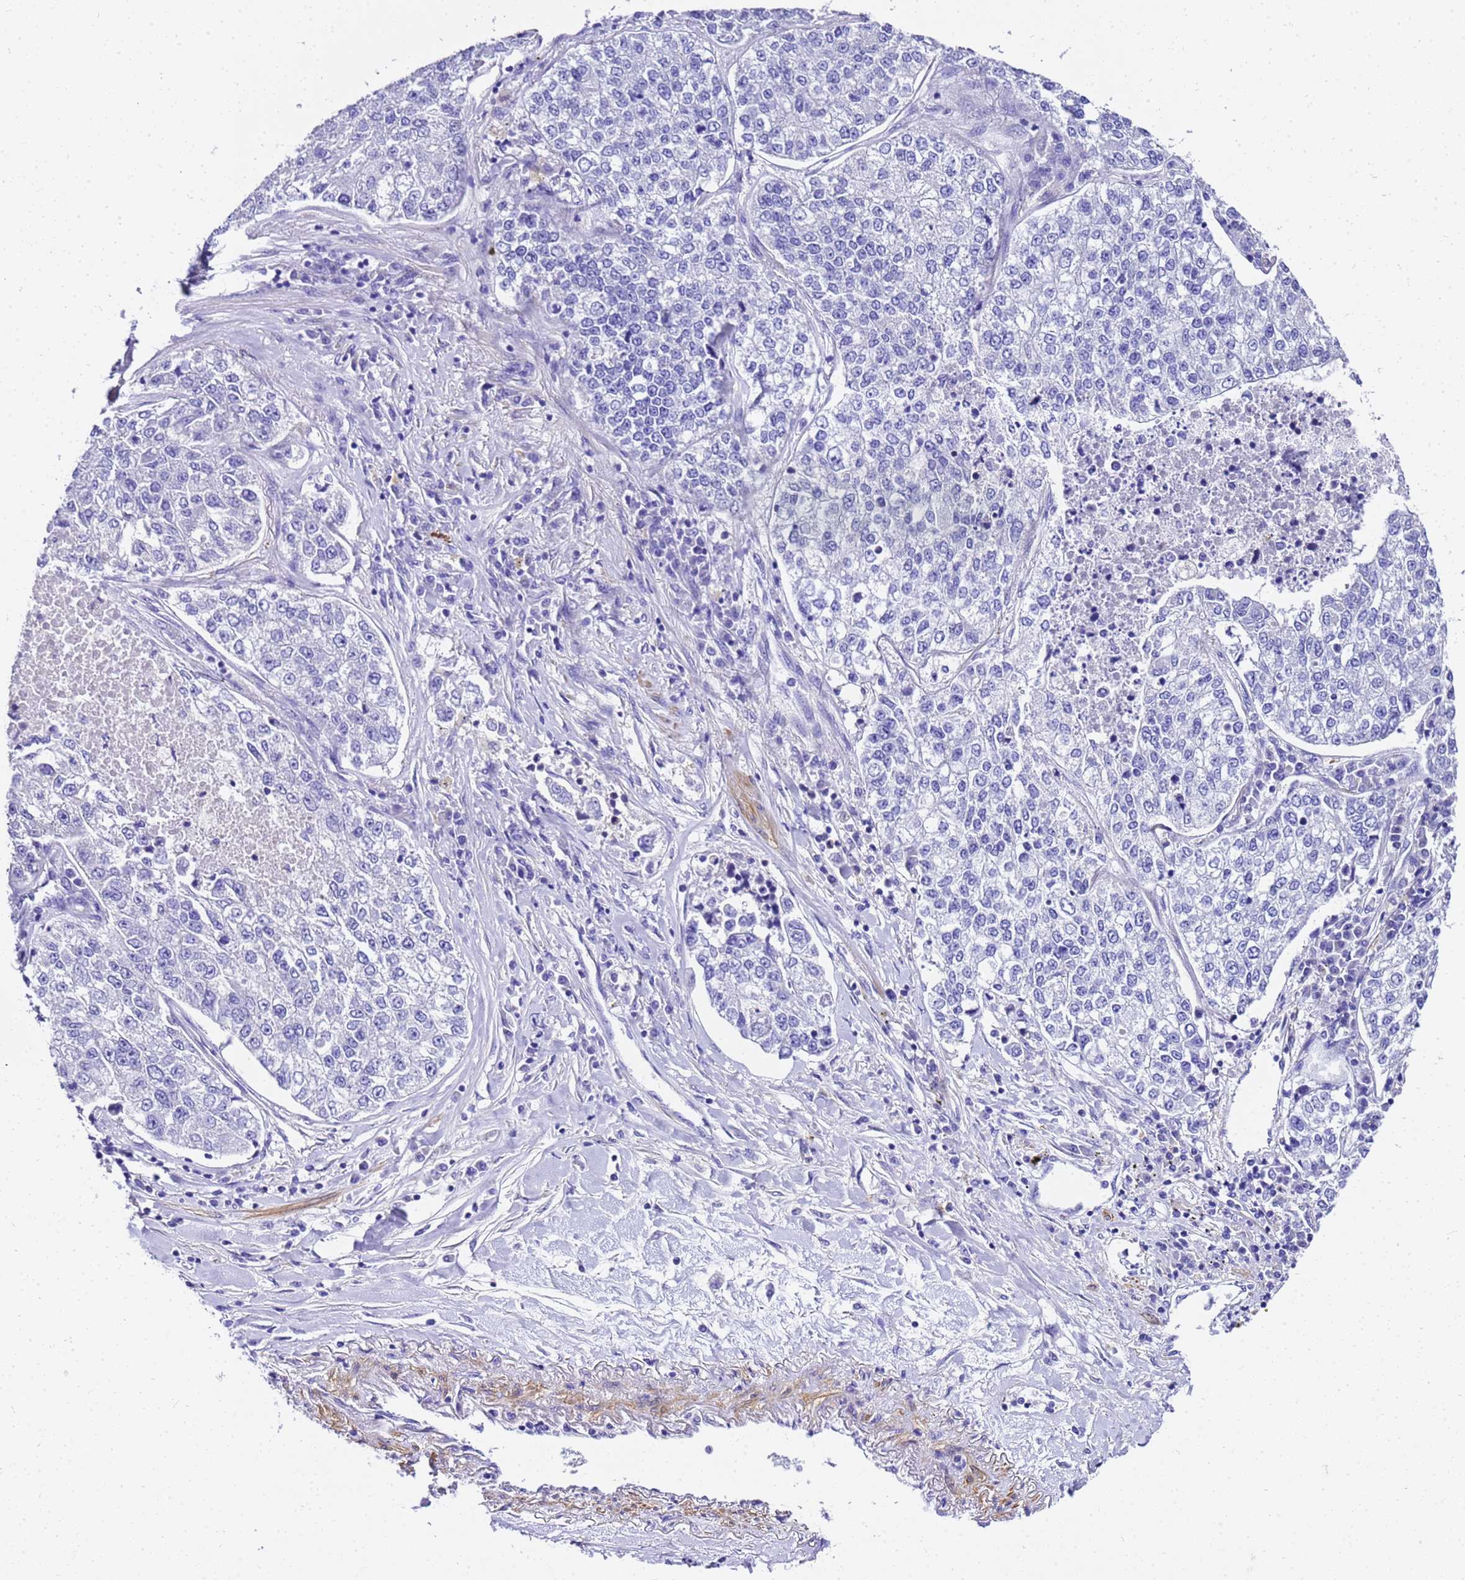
{"staining": {"intensity": "negative", "quantity": "none", "location": "none"}, "tissue": "lung cancer", "cell_type": "Tumor cells", "image_type": "cancer", "snomed": [{"axis": "morphology", "description": "Adenocarcinoma, NOS"}, {"axis": "topography", "description": "Lung"}], "caption": "Lung adenocarcinoma was stained to show a protein in brown. There is no significant expression in tumor cells.", "gene": "HSPB6", "patient": {"sex": "male", "age": 49}}